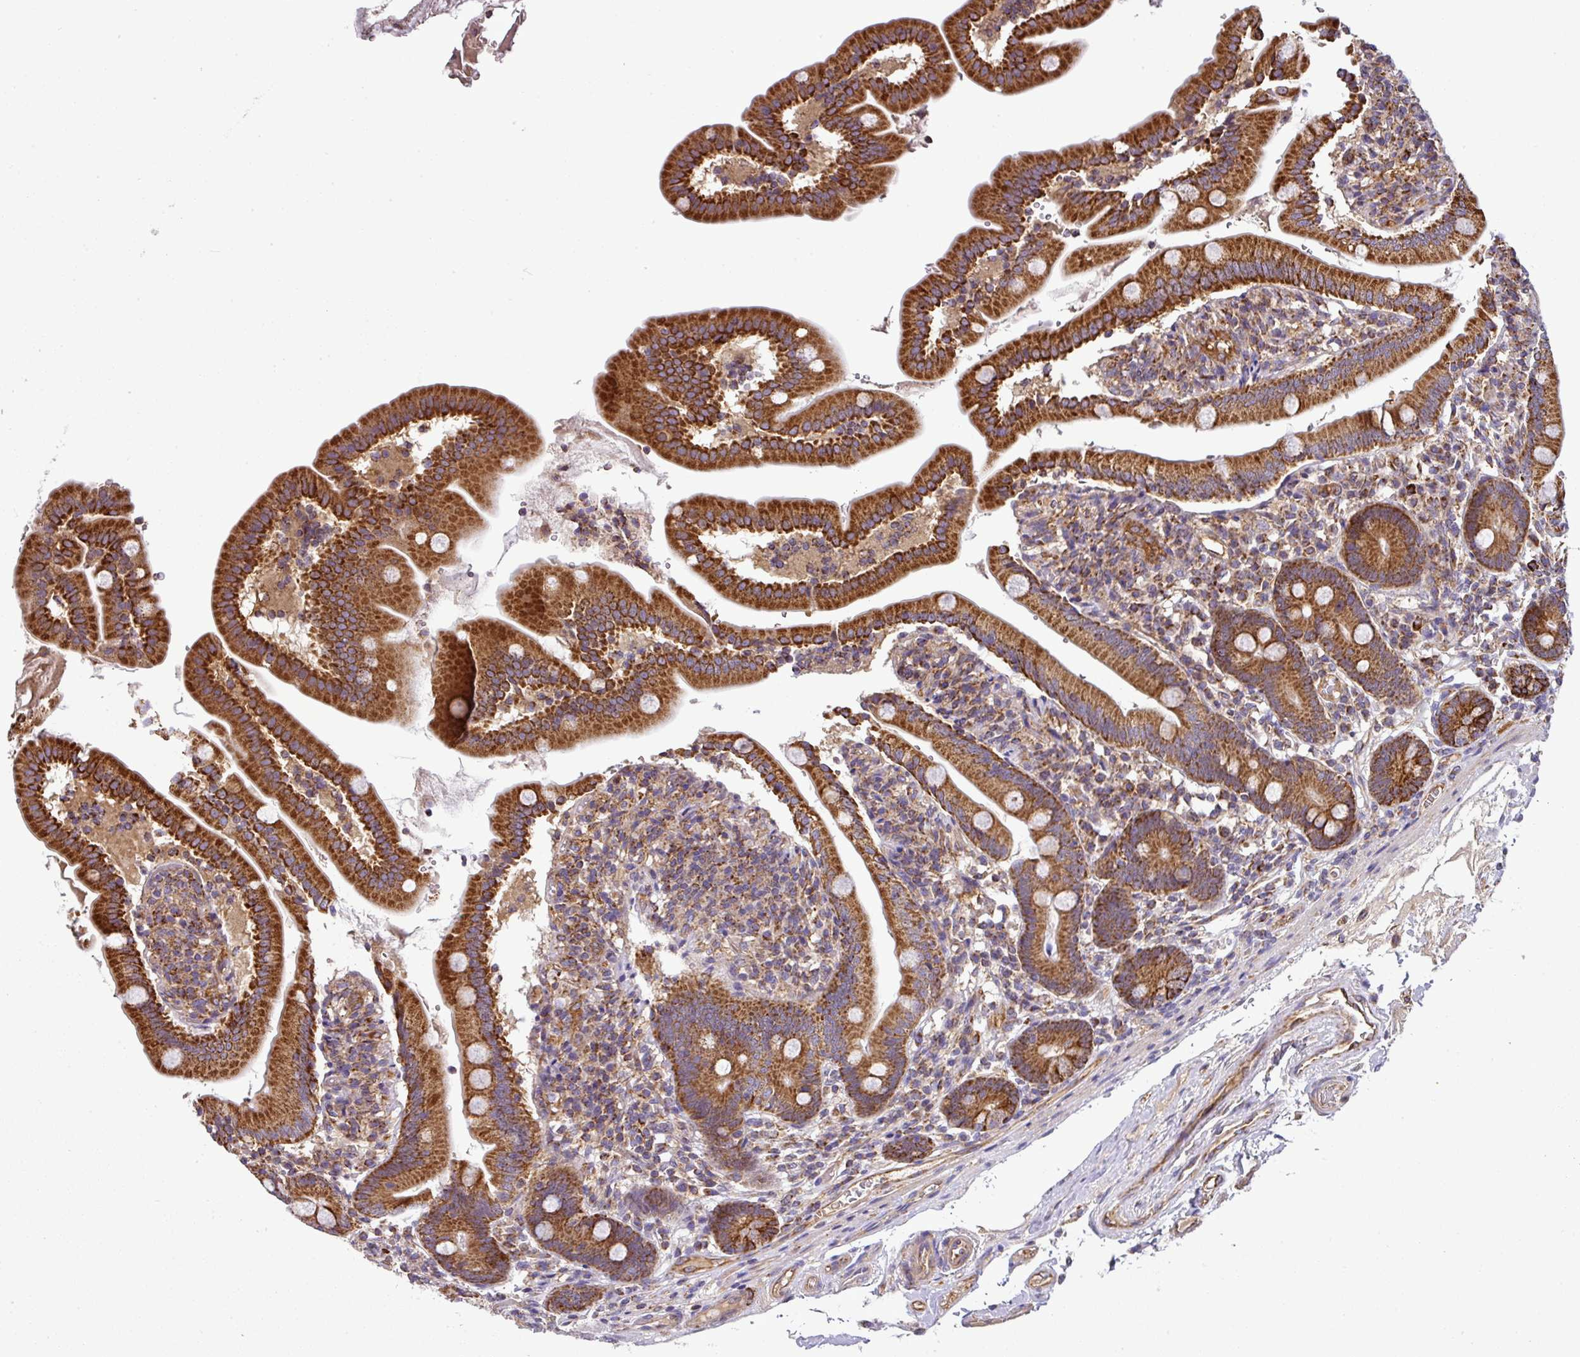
{"staining": {"intensity": "strong", "quantity": ">75%", "location": "cytoplasmic/membranous"}, "tissue": "duodenum", "cell_type": "Glandular cells", "image_type": "normal", "snomed": [{"axis": "morphology", "description": "Normal tissue, NOS"}, {"axis": "topography", "description": "Duodenum"}], "caption": "Immunohistochemistry (IHC) image of benign human duodenum stained for a protein (brown), which demonstrates high levels of strong cytoplasmic/membranous staining in about >75% of glandular cells.", "gene": "PRELID3B", "patient": {"sex": "female", "age": 67}}